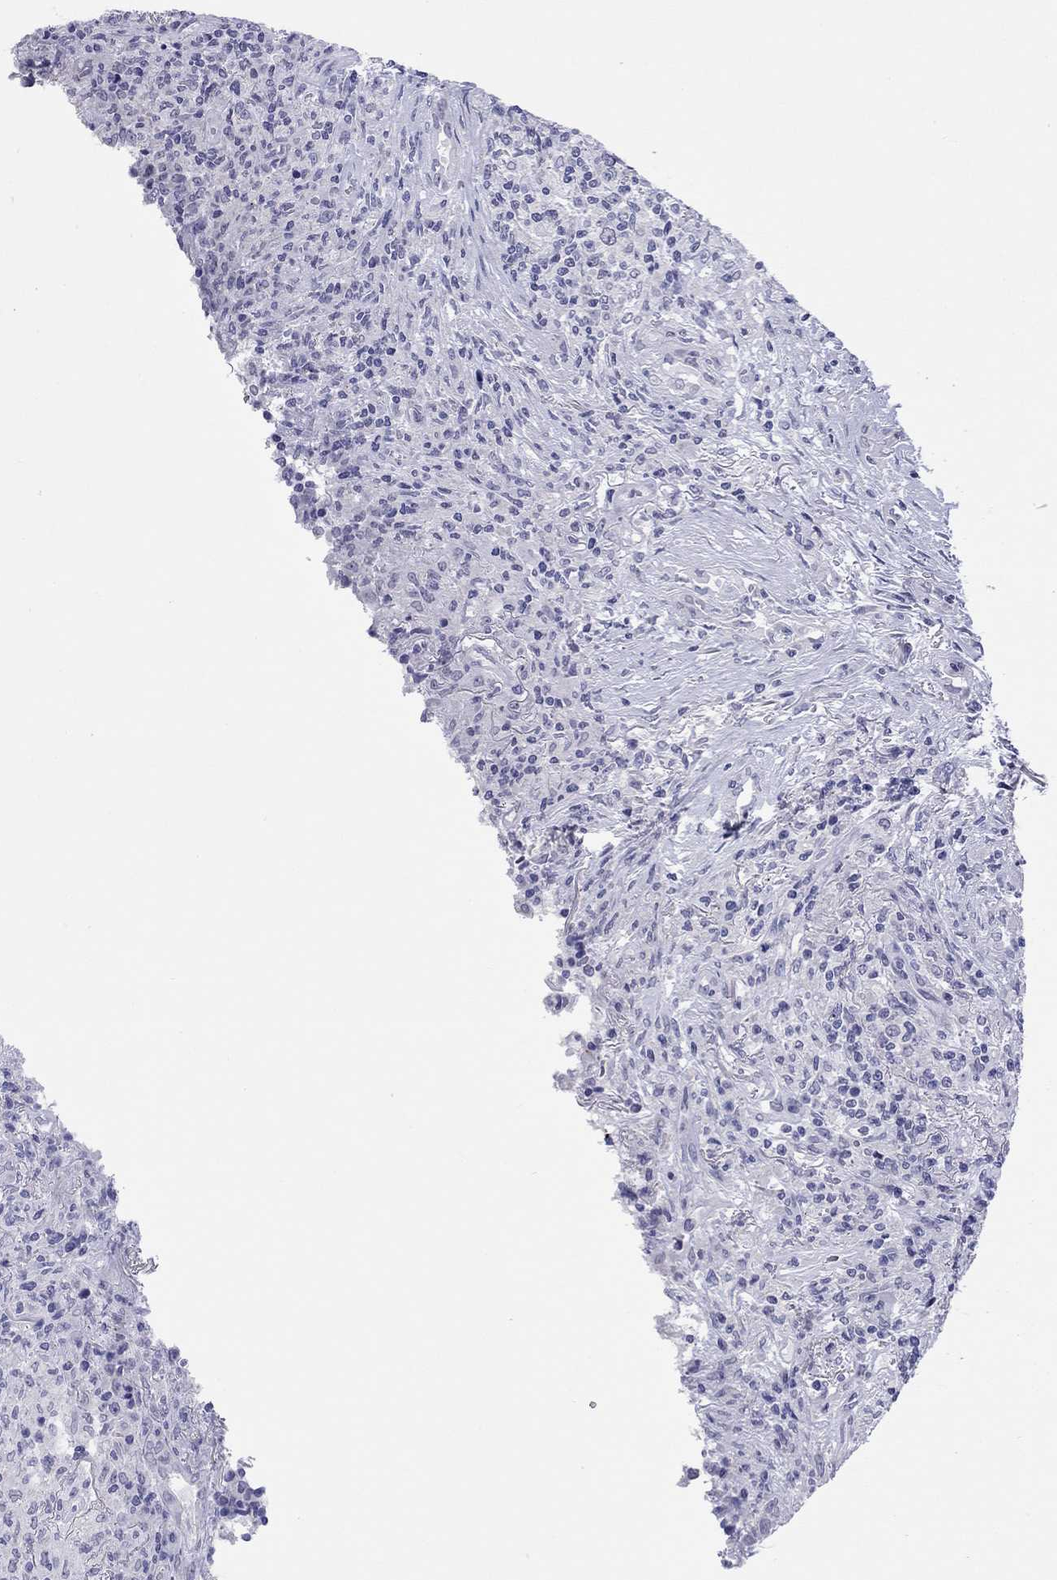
{"staining": {"intensity": "negative", "quantity": "none", "location": "none"}, "tissue": "lymphoma", "cell_type": "Tumor cells", "image_type": "cancer", "snomed": [{"axis": "morphology", "description": "Malignant lymphoma, non-Hodgkin's type, High grade"}, {"axis": "topography", "description": "Lung"}], "caption": "Tumor cells are negative for brown protein staining in lymphoma.", "gene": "ARMC12", "patient": {"sex": "male", "age": 79}}